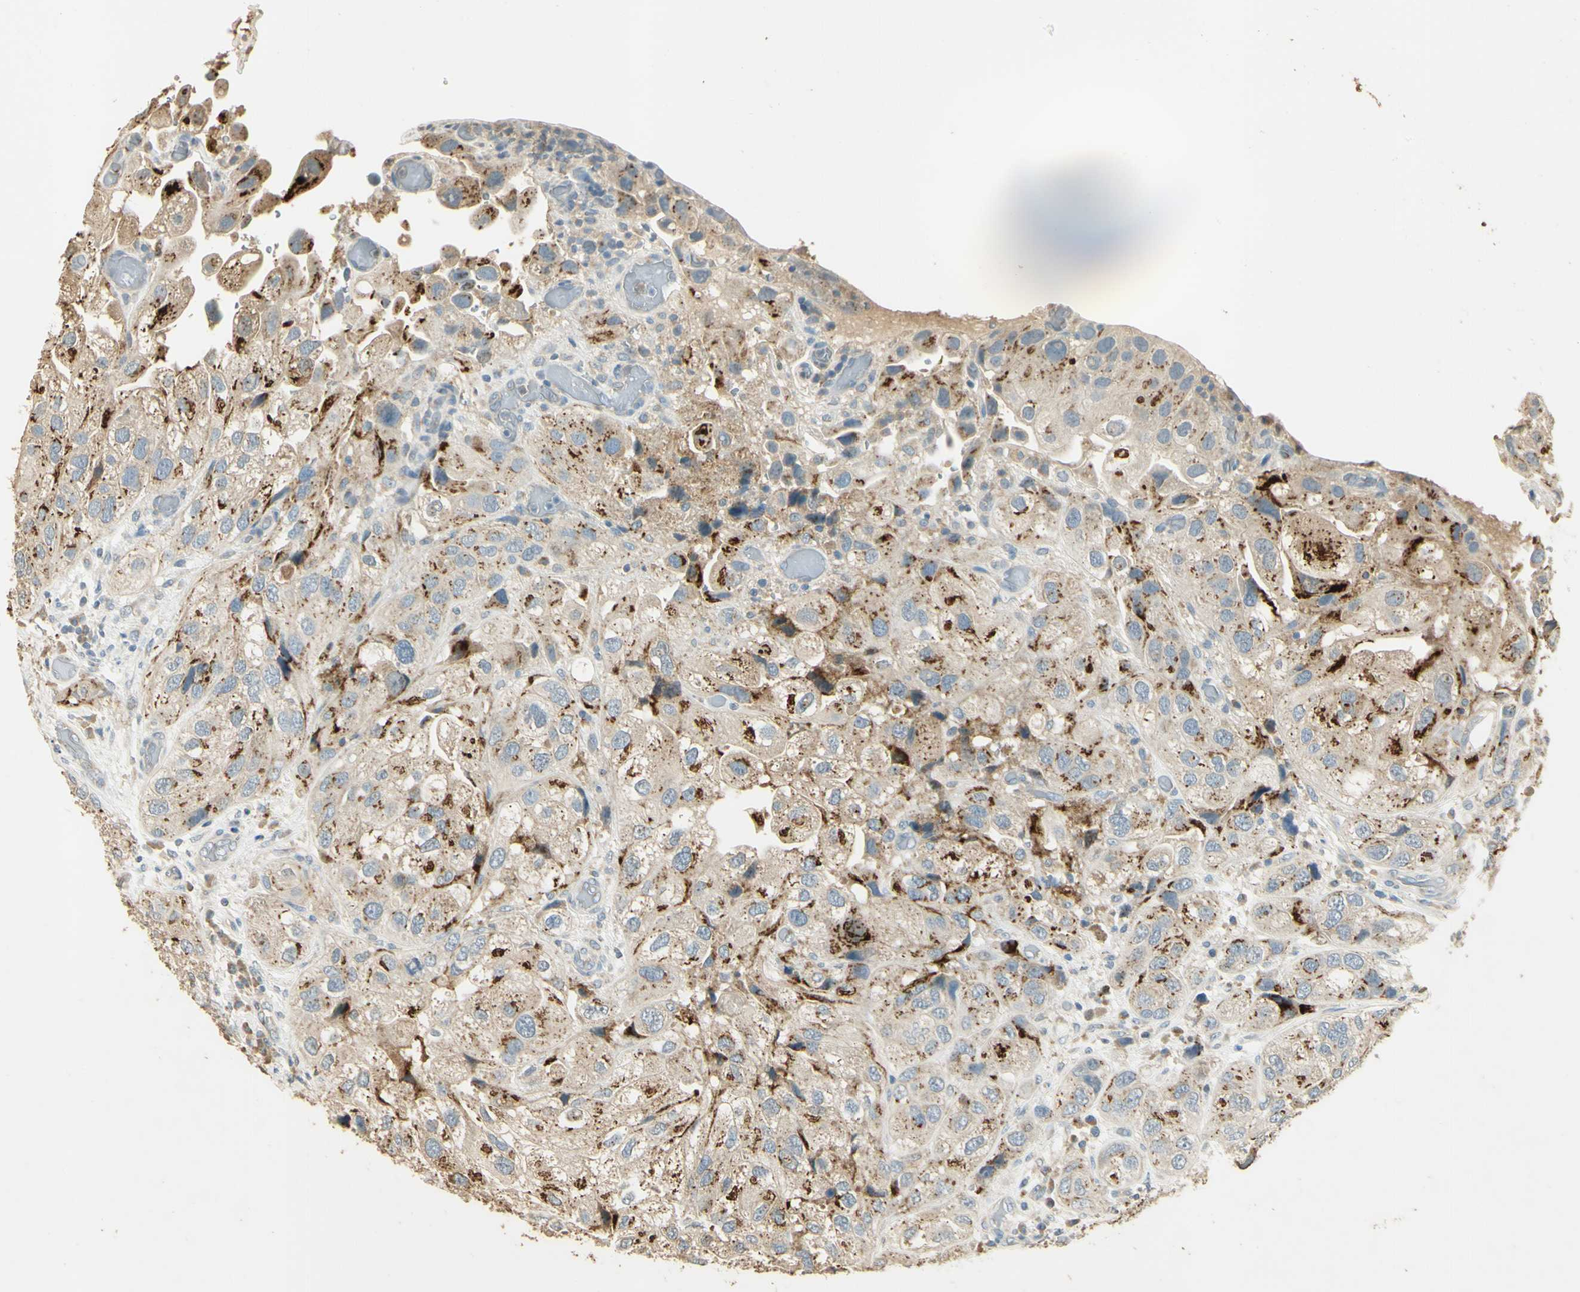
{"staining": {"intensity": "weak", "quantity": "25%-75%", "location": "cytoplasmic/membranous"}, "tissue": "urothelial cancer", "cell_type": "Tumor cells", "image_type": "cancer", "snomed": [{"axis": "morphology", "description": "Urothelial carcinoma, High grade"}, {"axis": "topography", "description": "Urinary bladder"}], "caption": "Immunohistochemical staining of high-grade urothelial carcinoma shows low levels of weak cytoplasmic/membranous positivity in approximately 25%-75% of tumor cells.", "gene": "UXS1", "patient": {"sex": "female", "age": 64}}